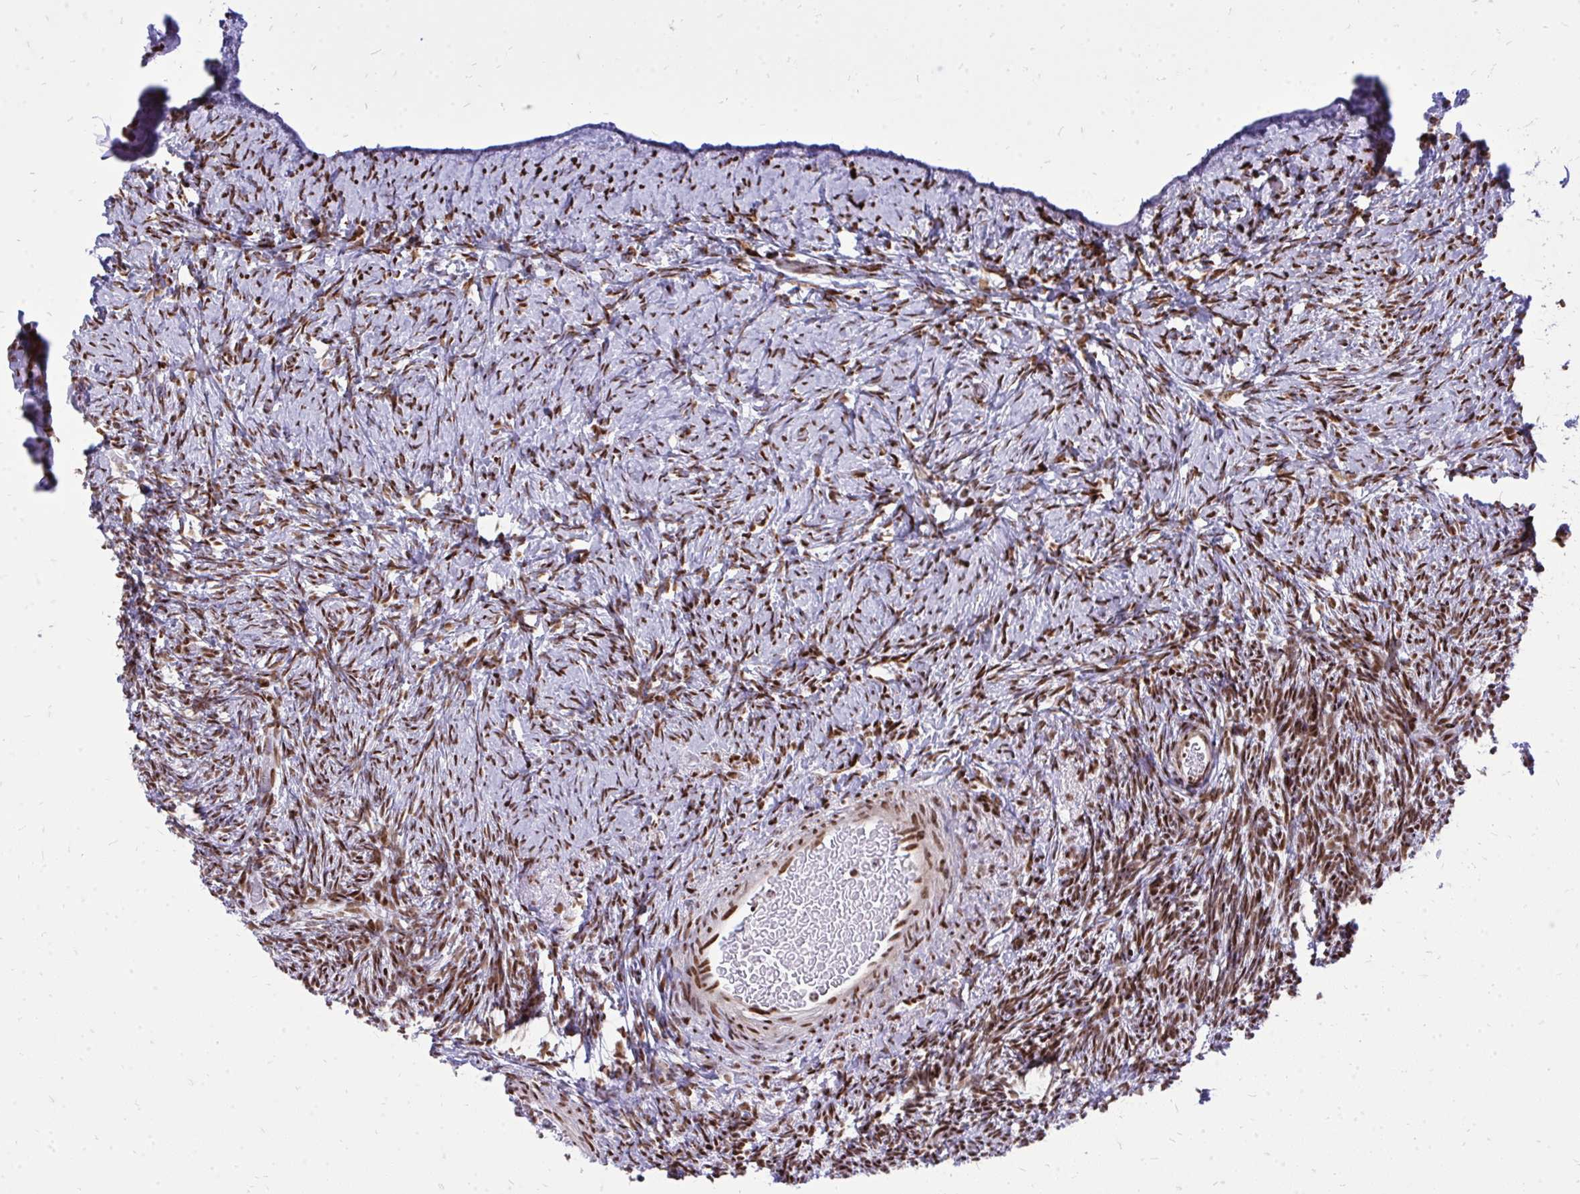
{"staining": {"intensity": "strong", "quantity": ">75%", "location": "cytoplasmic/membranous,nuclear"}, "tissue": "ovary", "cell_type": "Follicle cells", "image_type": "normal", "snomed": [{"axis": "morphology", "description": "Normal tissue, NOS"}, {"axis": "topography", "description": "Ovary"}], "caption": "Protein staining of normal ovary reveals strong cytoplasmic/membranous,nuclear positivity in about >75% of follicle cells.", "gene": "TBL1Y", "patient": {"sex": "female", "age": 39}}